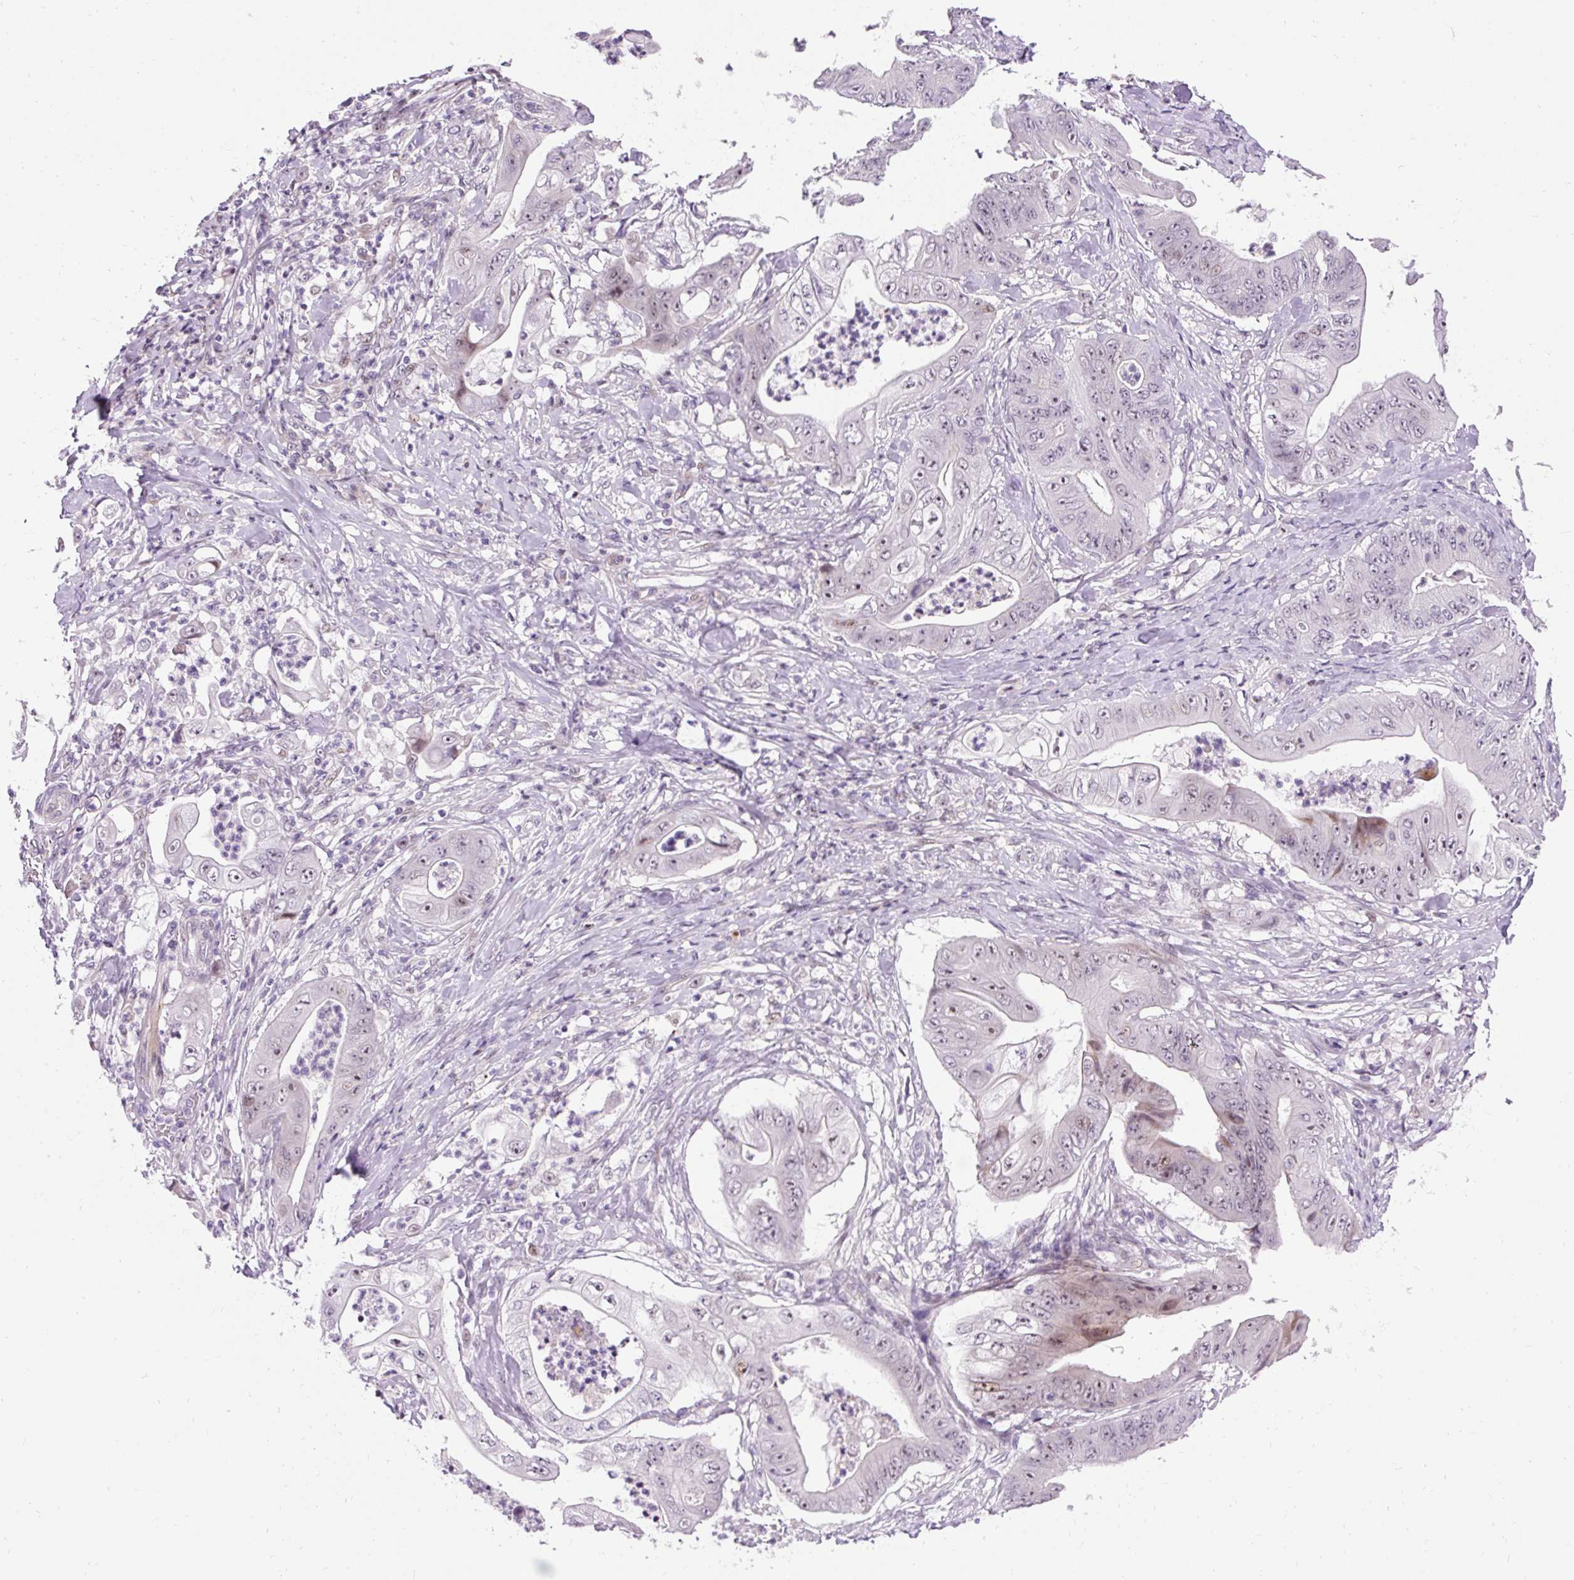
{"staining": {"intensity": "moderate", "quantity": "25%-75%", "location": "nuclear"}, "tissue": "stomach cancer", "cell_type": "Tumor cells", "image_type": "cancer", "snomed": [{"axis": "morphology", "description": "Adenocarcinoma, NOS"}, {"axis": "topography", "description": "Stomach"}], "caption": "A brown stain labels moderate nuclear expression of a protein in human stomach adenocarcinoma tumor cells. Using DAB (brown) and hematoxylin (blue) stains, captured at high magnification using brightfield microscopy.", "gene": "ARHGEF18", "patient": {"sex": "female", "age": 73}}